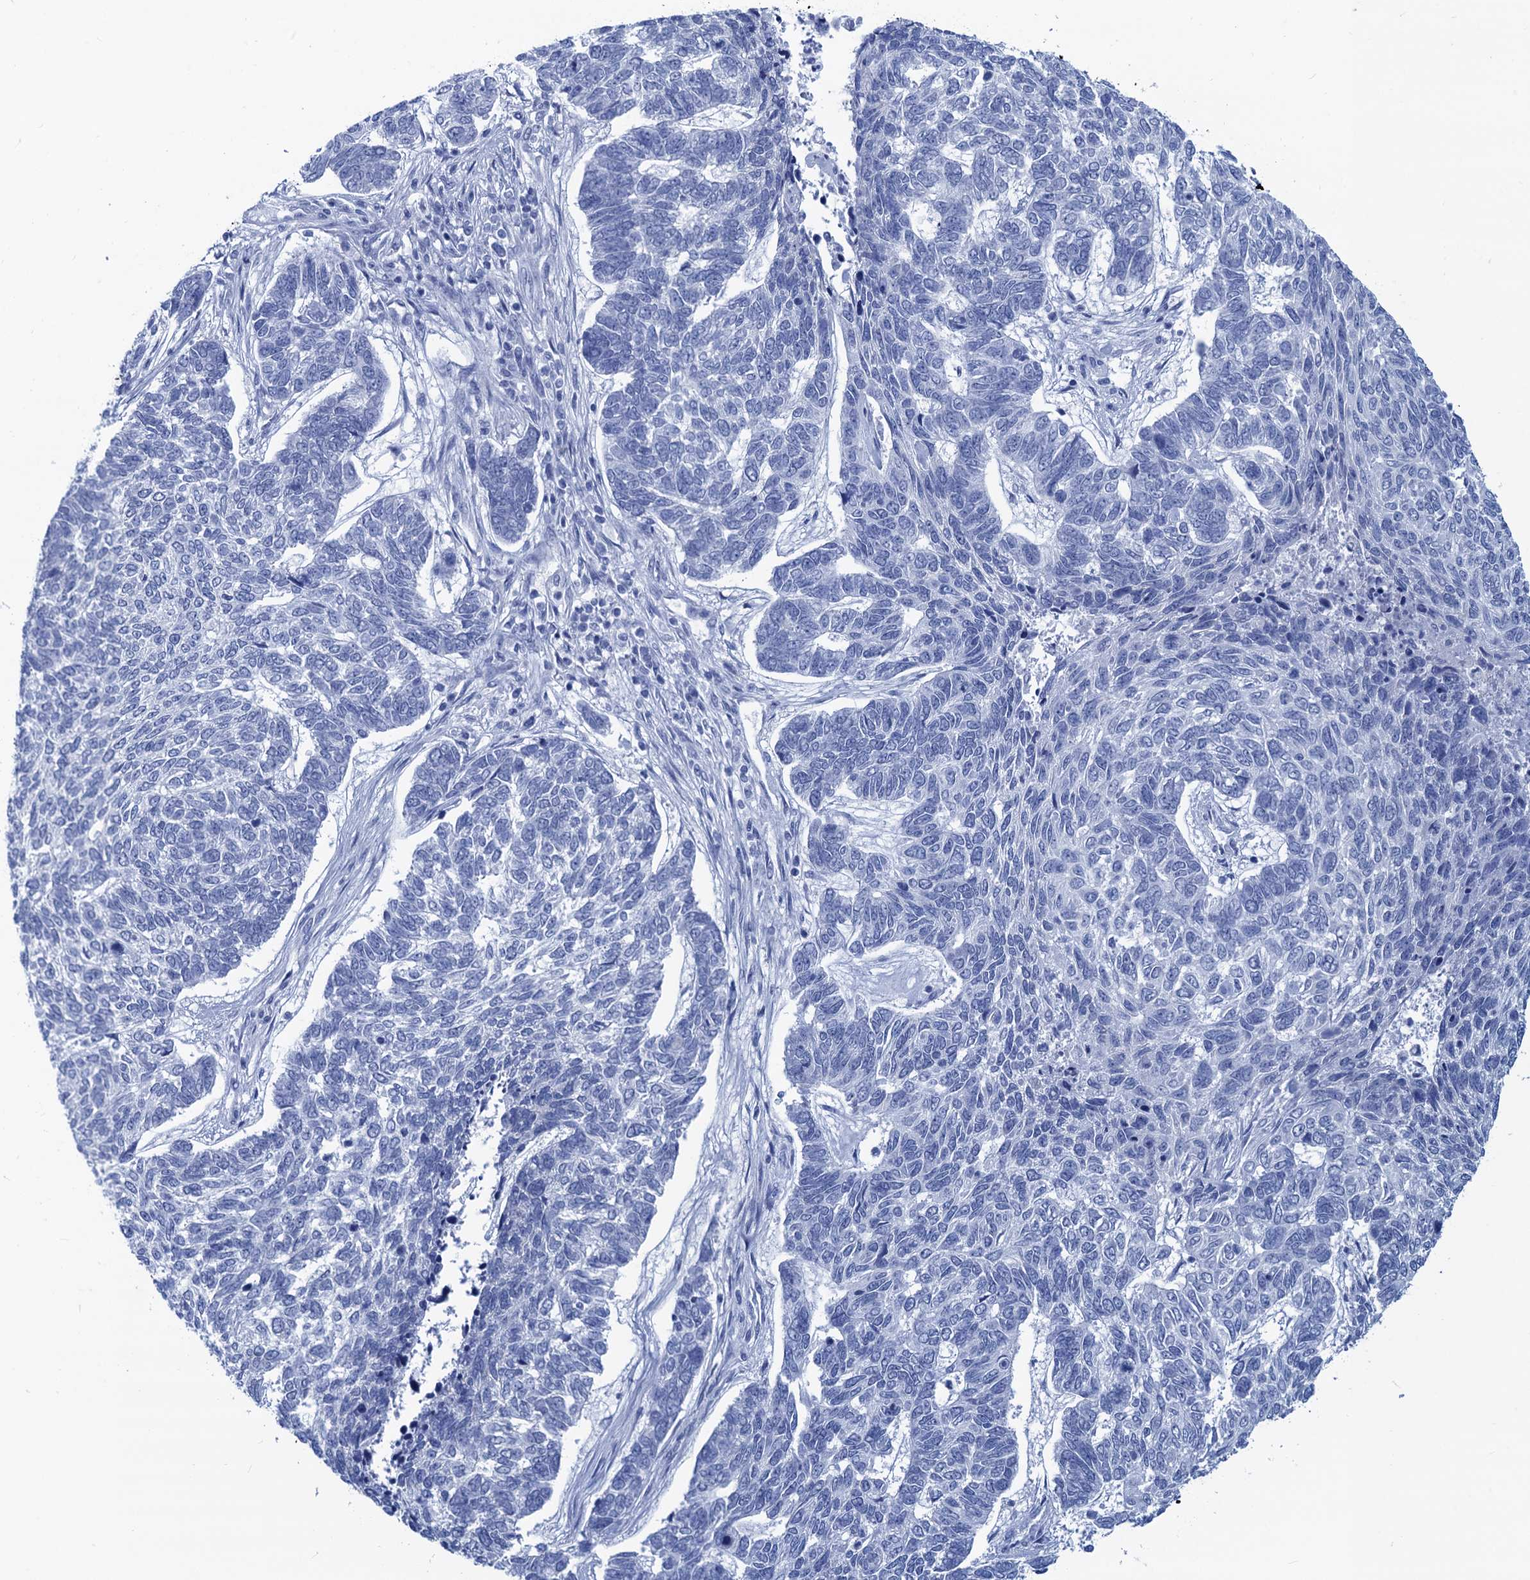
{"staining": {"intensity": "negative", "quantity": "none", "location": "none"}, "tissue": "skin cancer", "cell_type": "Tumor cells", "image_type": "cancer", "snomed": [{"axis": "morphology", "description": "Basal cell carcinoma"}, {"axis": "topography", "description": "Skin"}], "caption": "Immunohistochemistry (IHC) photomicrograph of neoplastic tissue: skin cancer stained with DAB demonstrates no significant protein expression in tumor cells.", "gene": "CABYR", "patient": {"sex": "female", "age": 65}}